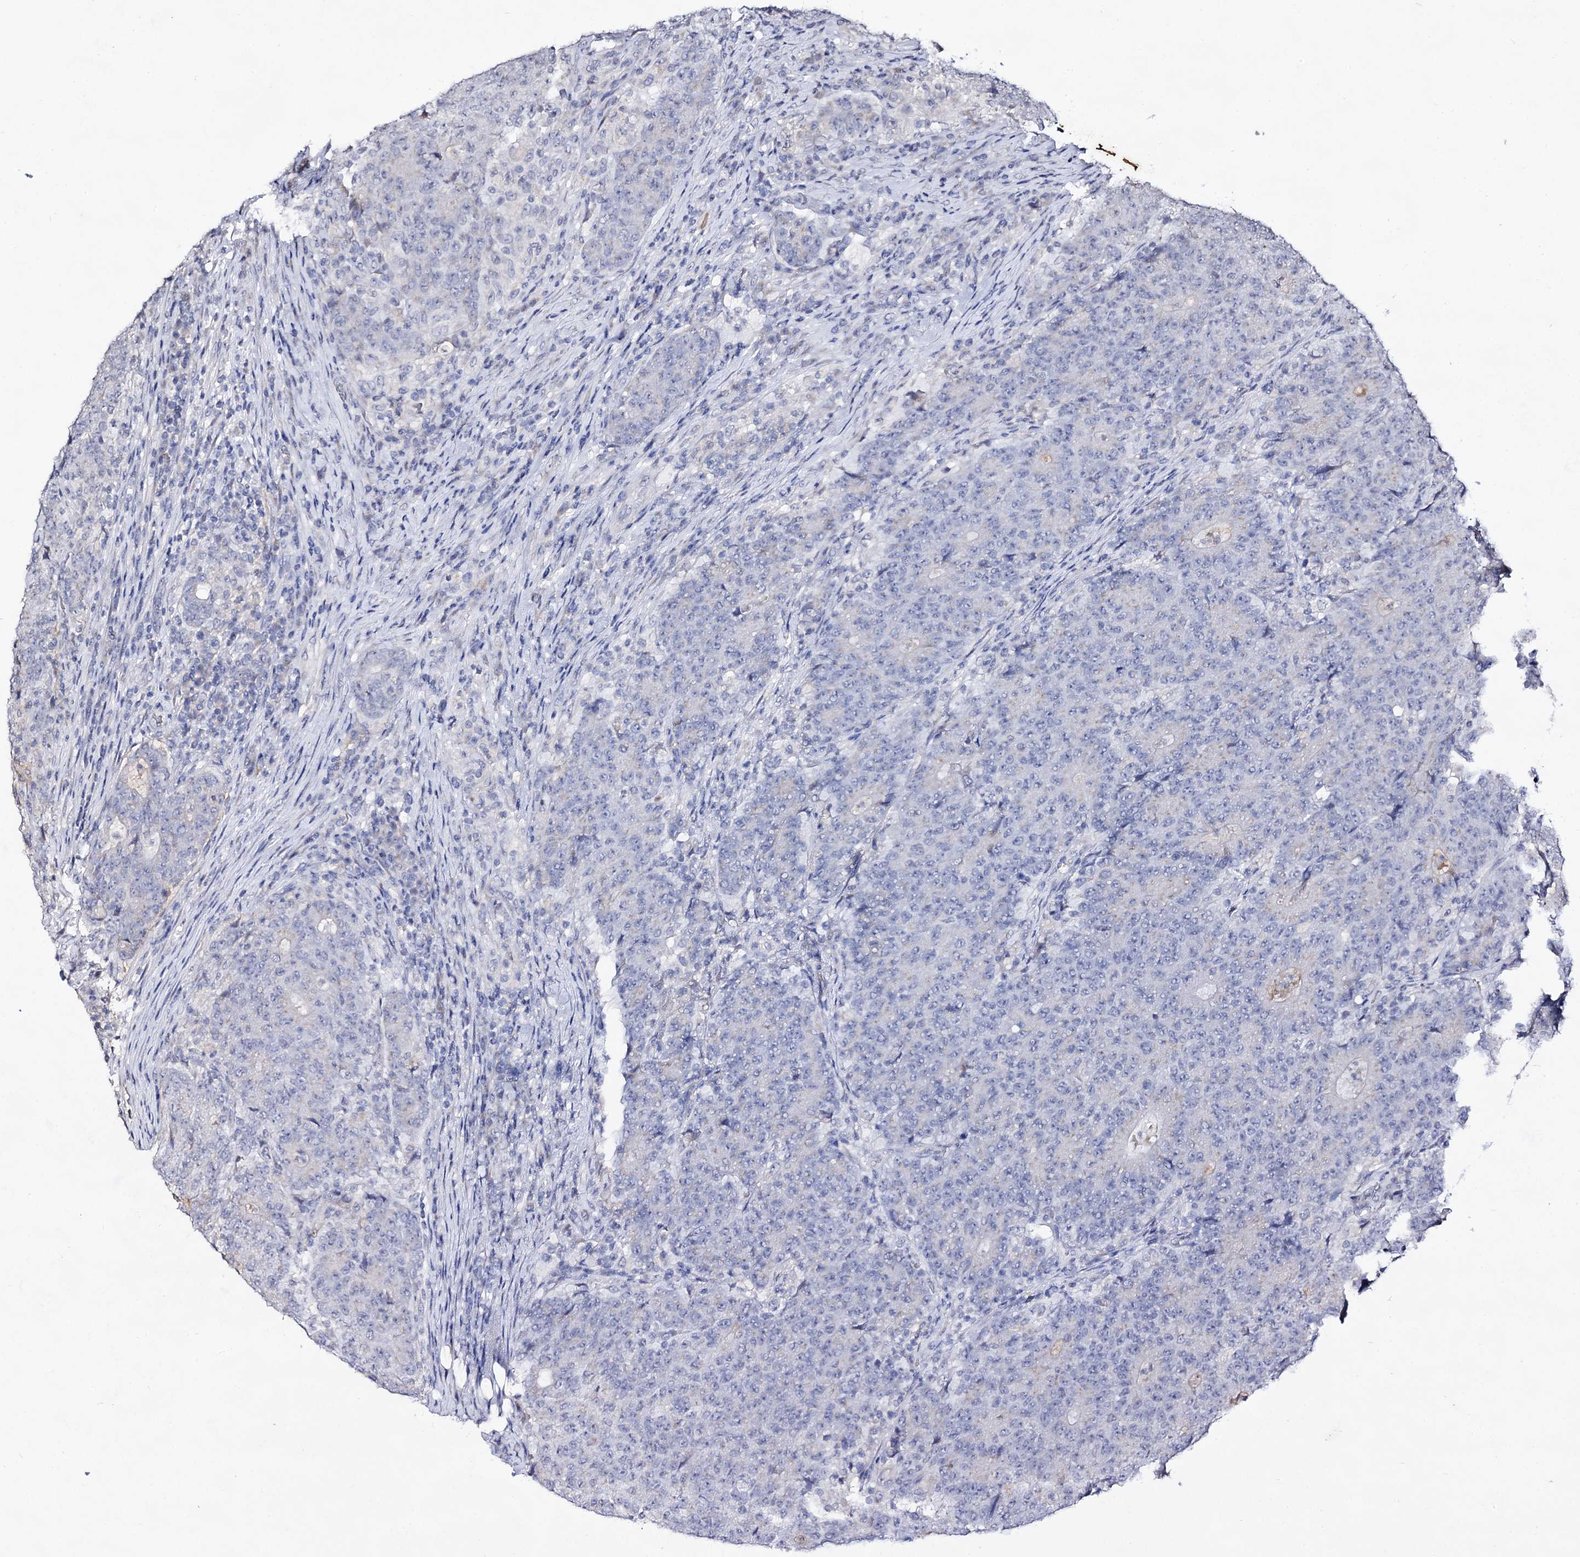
{"staining": {"intensity": "negative", "quantity": "none", "location": "none"}, "tissue": "colorectal cancer", "cell_type": "Tumor cells", "image_type": "cancer", "snomed": [{"axis": "morphology", "description": "Adenocarcinoma, NOS"}, {"axis": "topography", "description": "Colon"}], "caption": "This is an immunohistochemistry (IHC) photomicrograph of human colorectal cancer. There is no staining in tumor cells.", "gene": "PLIN1", "patient": {"sex": "female", "age": 75}}